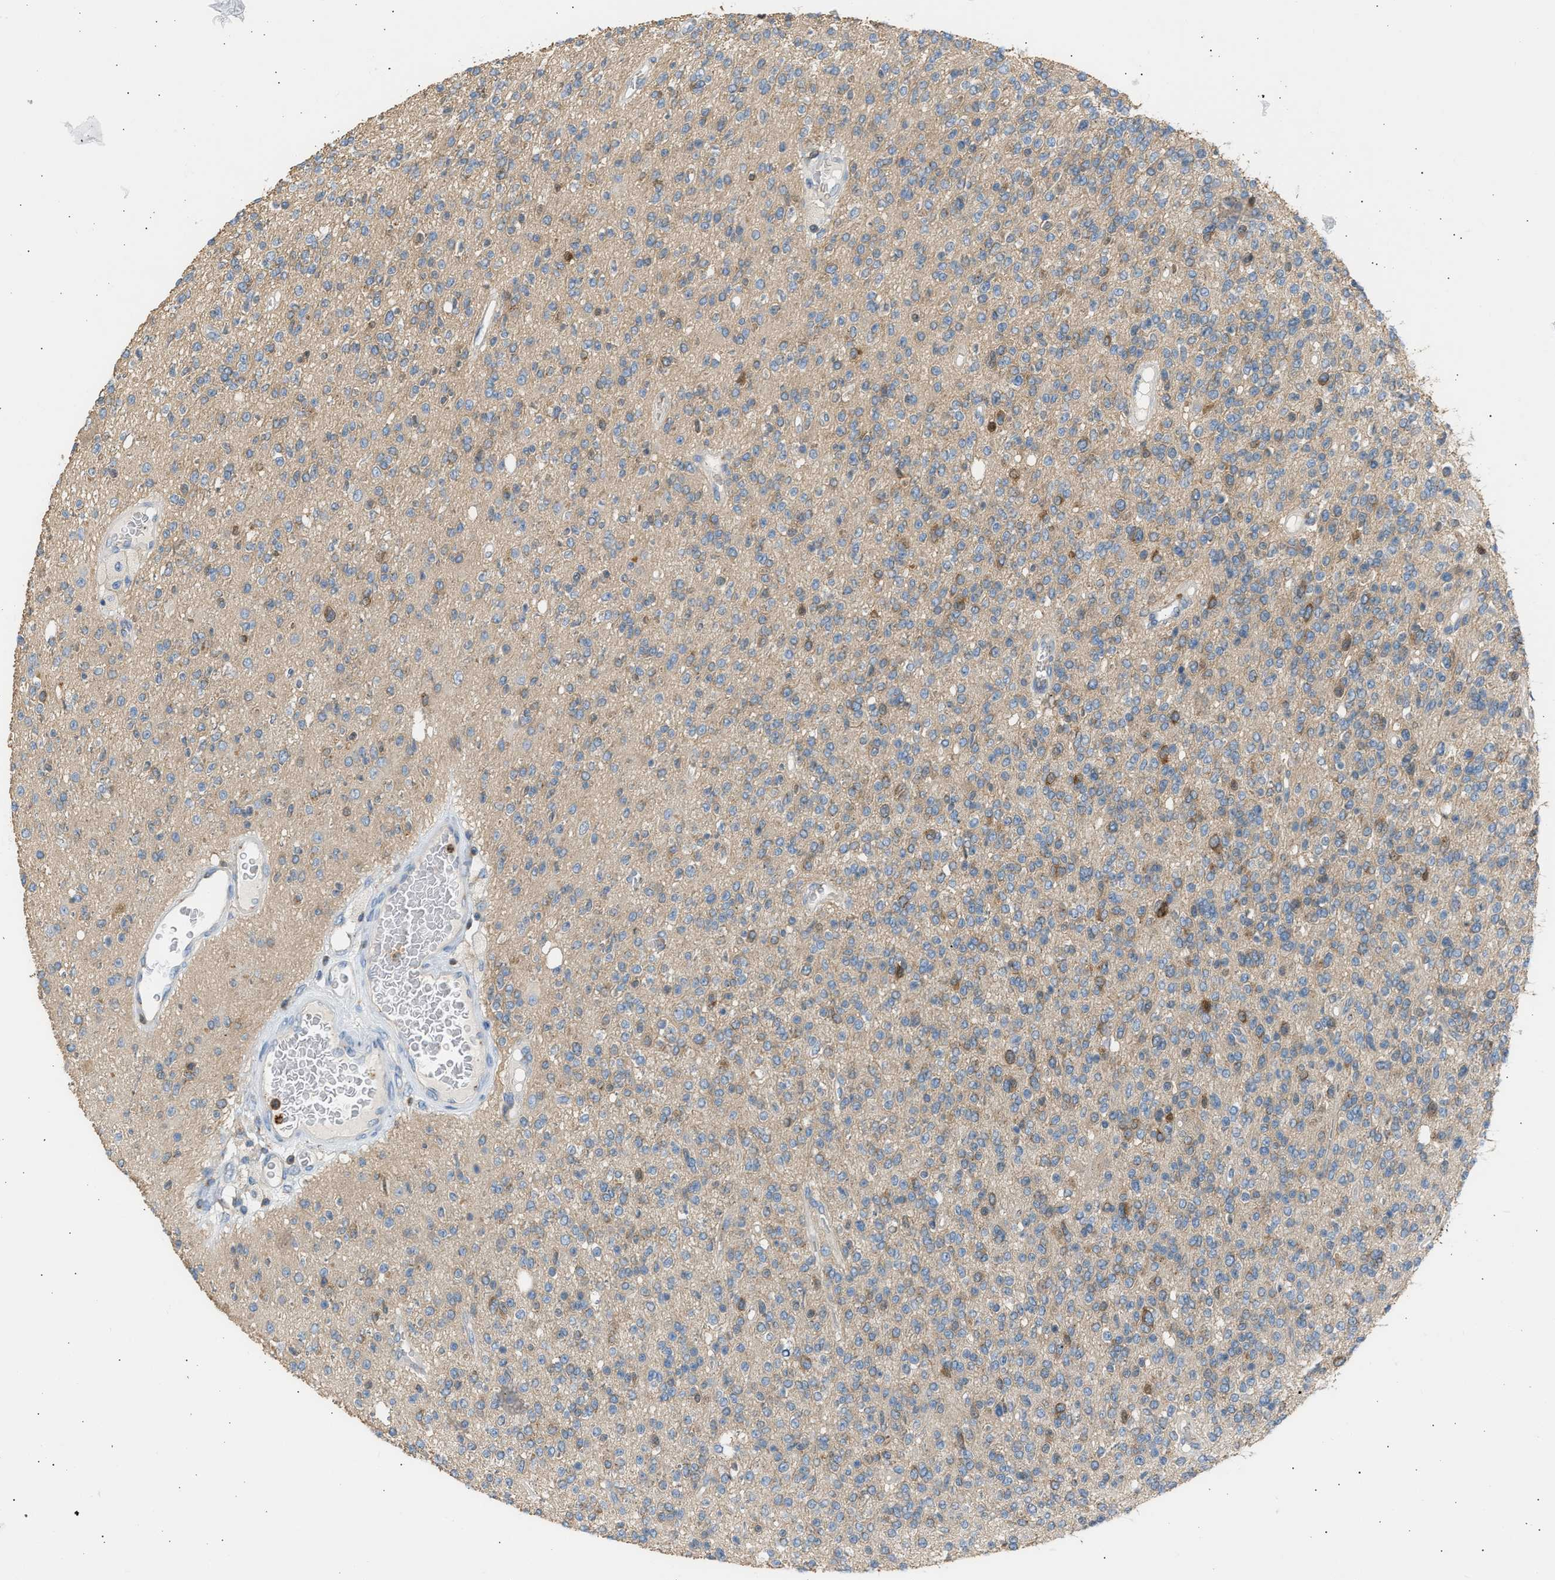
{"staining": {"intensity": "moderate", "quantity": "<25%", "location": "cytoplasmic/membranous"}, "tissue": "glioma", "cell_type": "Tumor cells", "image_type": "cancer", "snomed": [{"axis": "morphology", "description": "Glioma, malignant, High grade"}, {"axis": "topography", "description": "Brain"}], "caption": "Protein expression analysis of glioma shows moderate cytoplasmic/membranous expression in about <25% of tumor cells.", "gene": "TRIM50", "patient": {"sex": "male", "age": 34}}